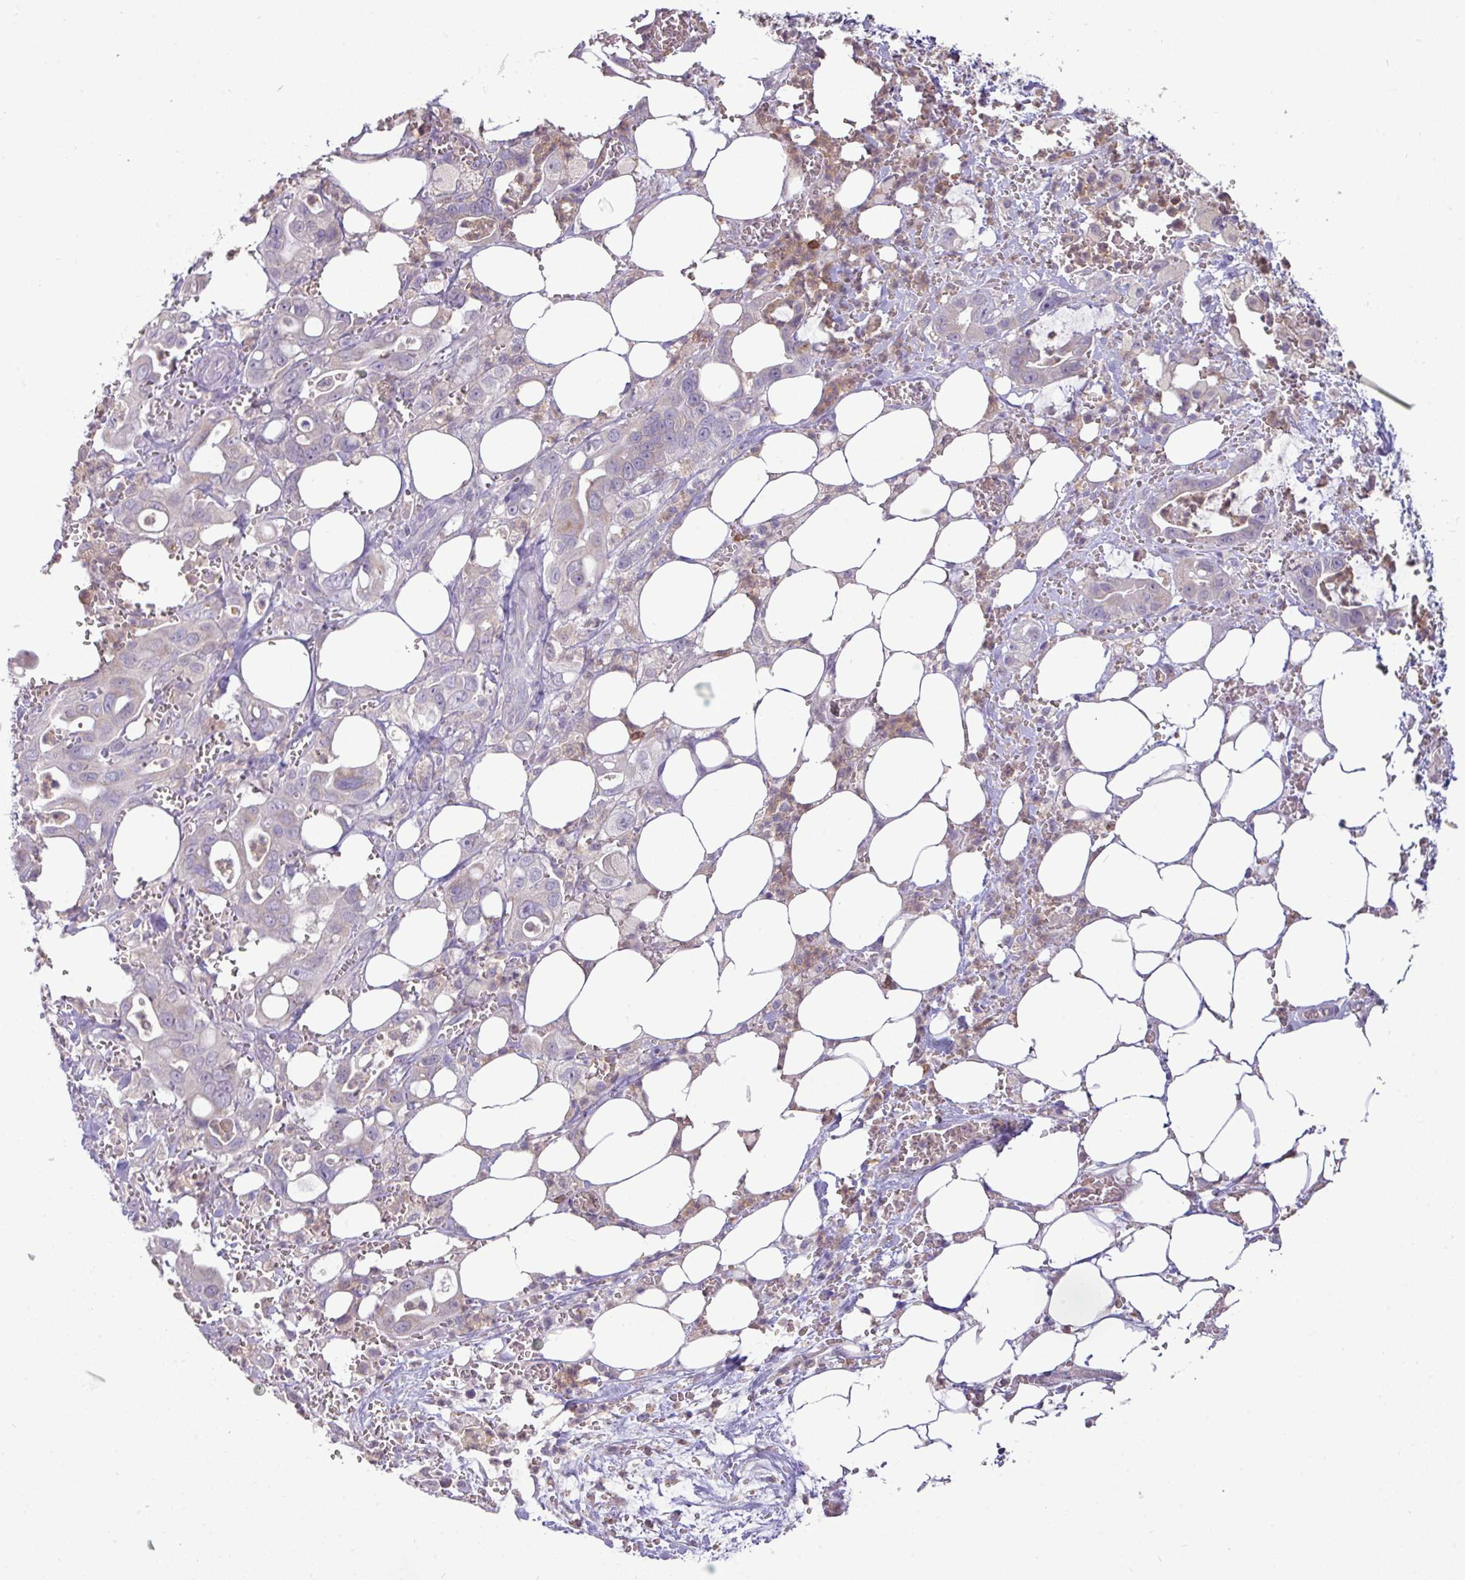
{"staining": {"intensity": "negative", "quantity": "none", "location": "none"}, "tissue": "pancreatic cancer", "cell_type": "Tumor cells", "image_type": "cancer", "snomed": [{"axis": "morphology", "description": "Adenocarcinoma, NOS"}, {"axis": "topography", "description": "Pancreas"}], "caption": "Protein analysis of adenocarcinoma (pancreatic) exhibits no significant positivity in tumor cells.", "gene": "TRAPPC1", "patient": {"sex": "male", "age": 61}}